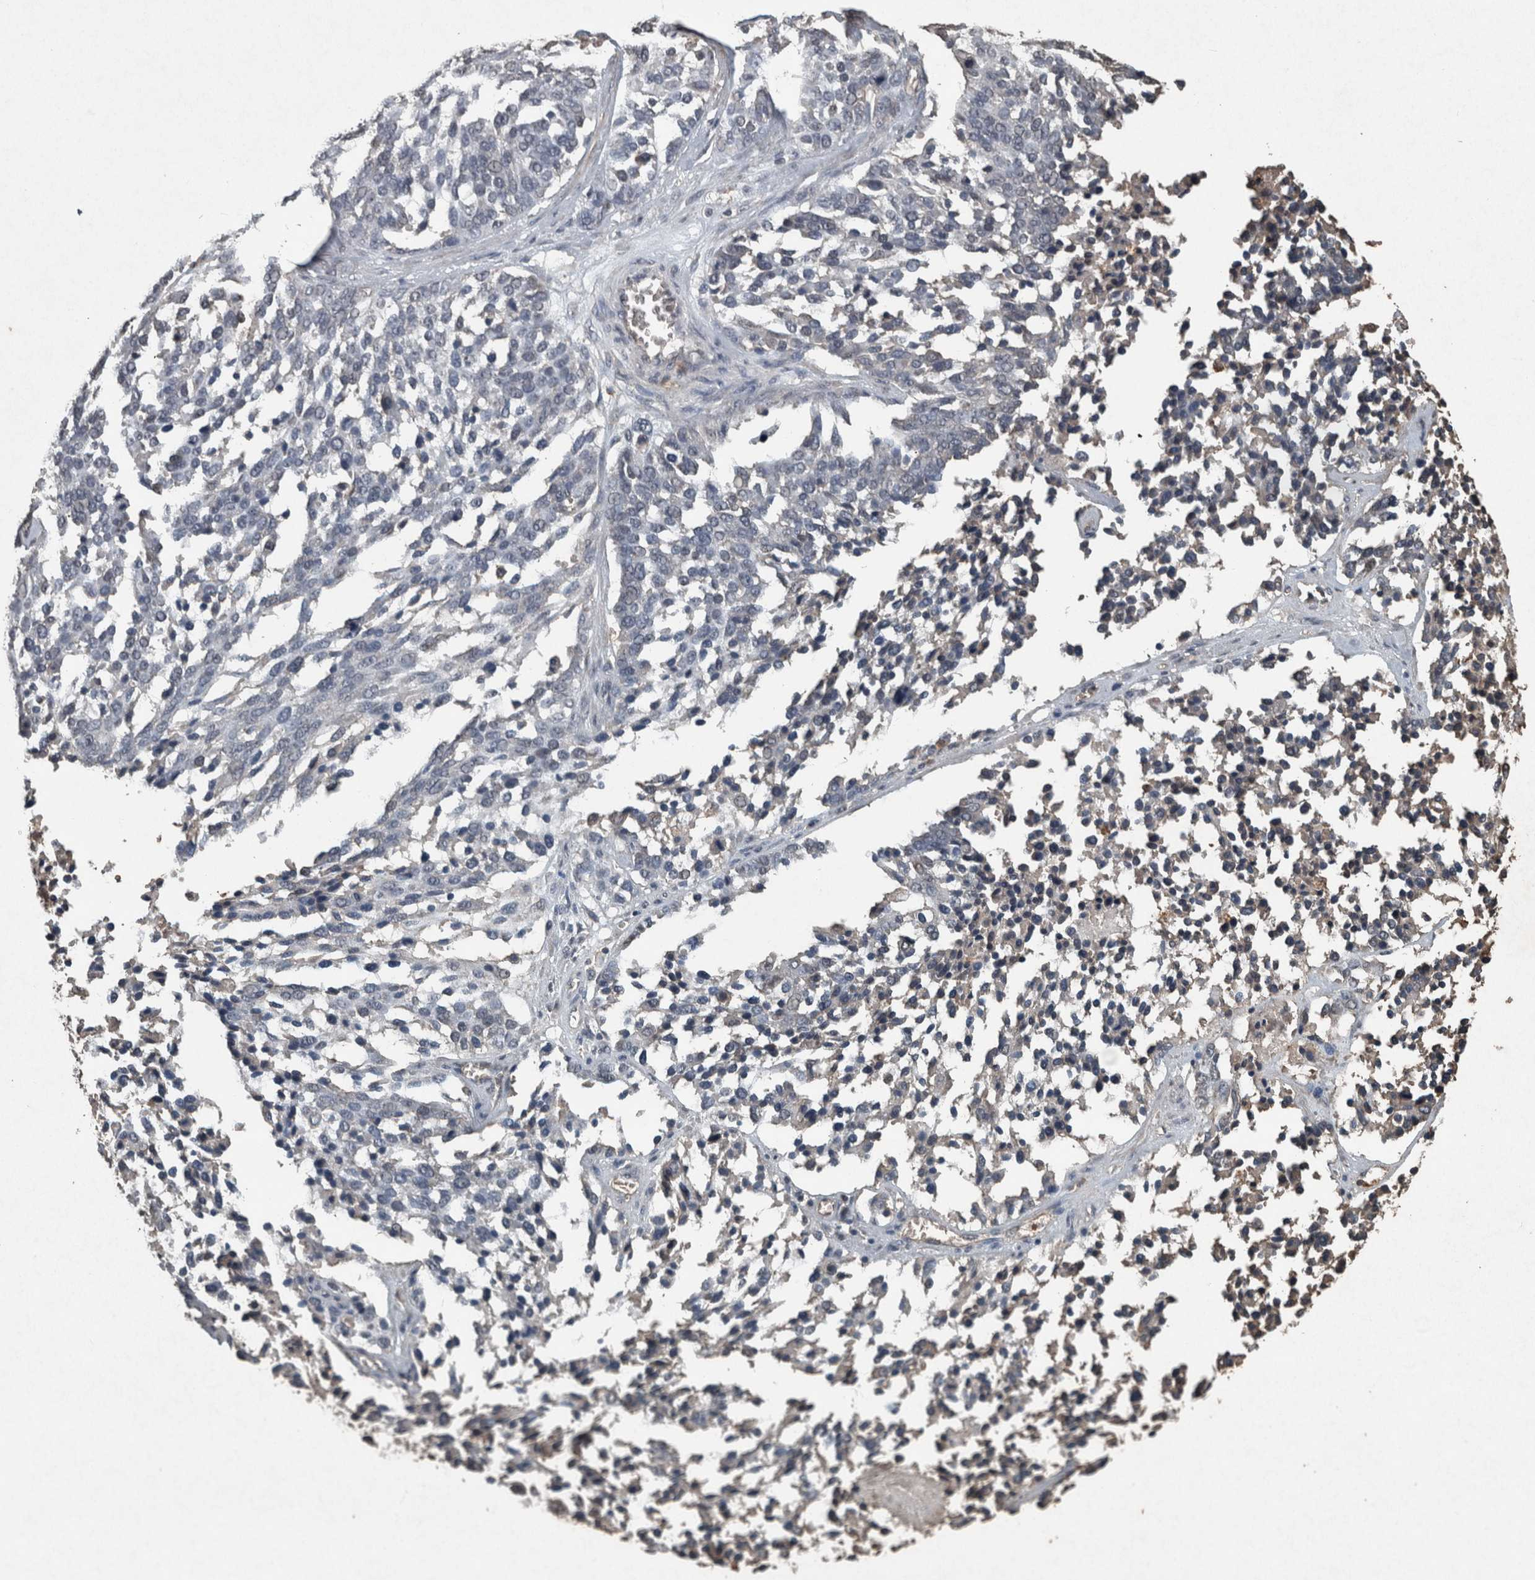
{"staining": {"intensity": "negative", "quantity": "none", "location": "none"}, "tissue": "ovarian cancer", "cell_type": "Tumor cells", "image_type": "cancer", "snomed": [{"axis": "morphology", "description": "Cystadenocarcinoma, serous, NOS"}, {"axis": "topography", "description": "Ovary"}], "caption": "IHC histopathology image of neoplastic tissue: ovarian serous cystadenocarcinoma stained with DAB exhibits no significant protein staining in tumor cells.", "gene": "FGFRL1", "patient": {"sex": "female", "age": 44}}